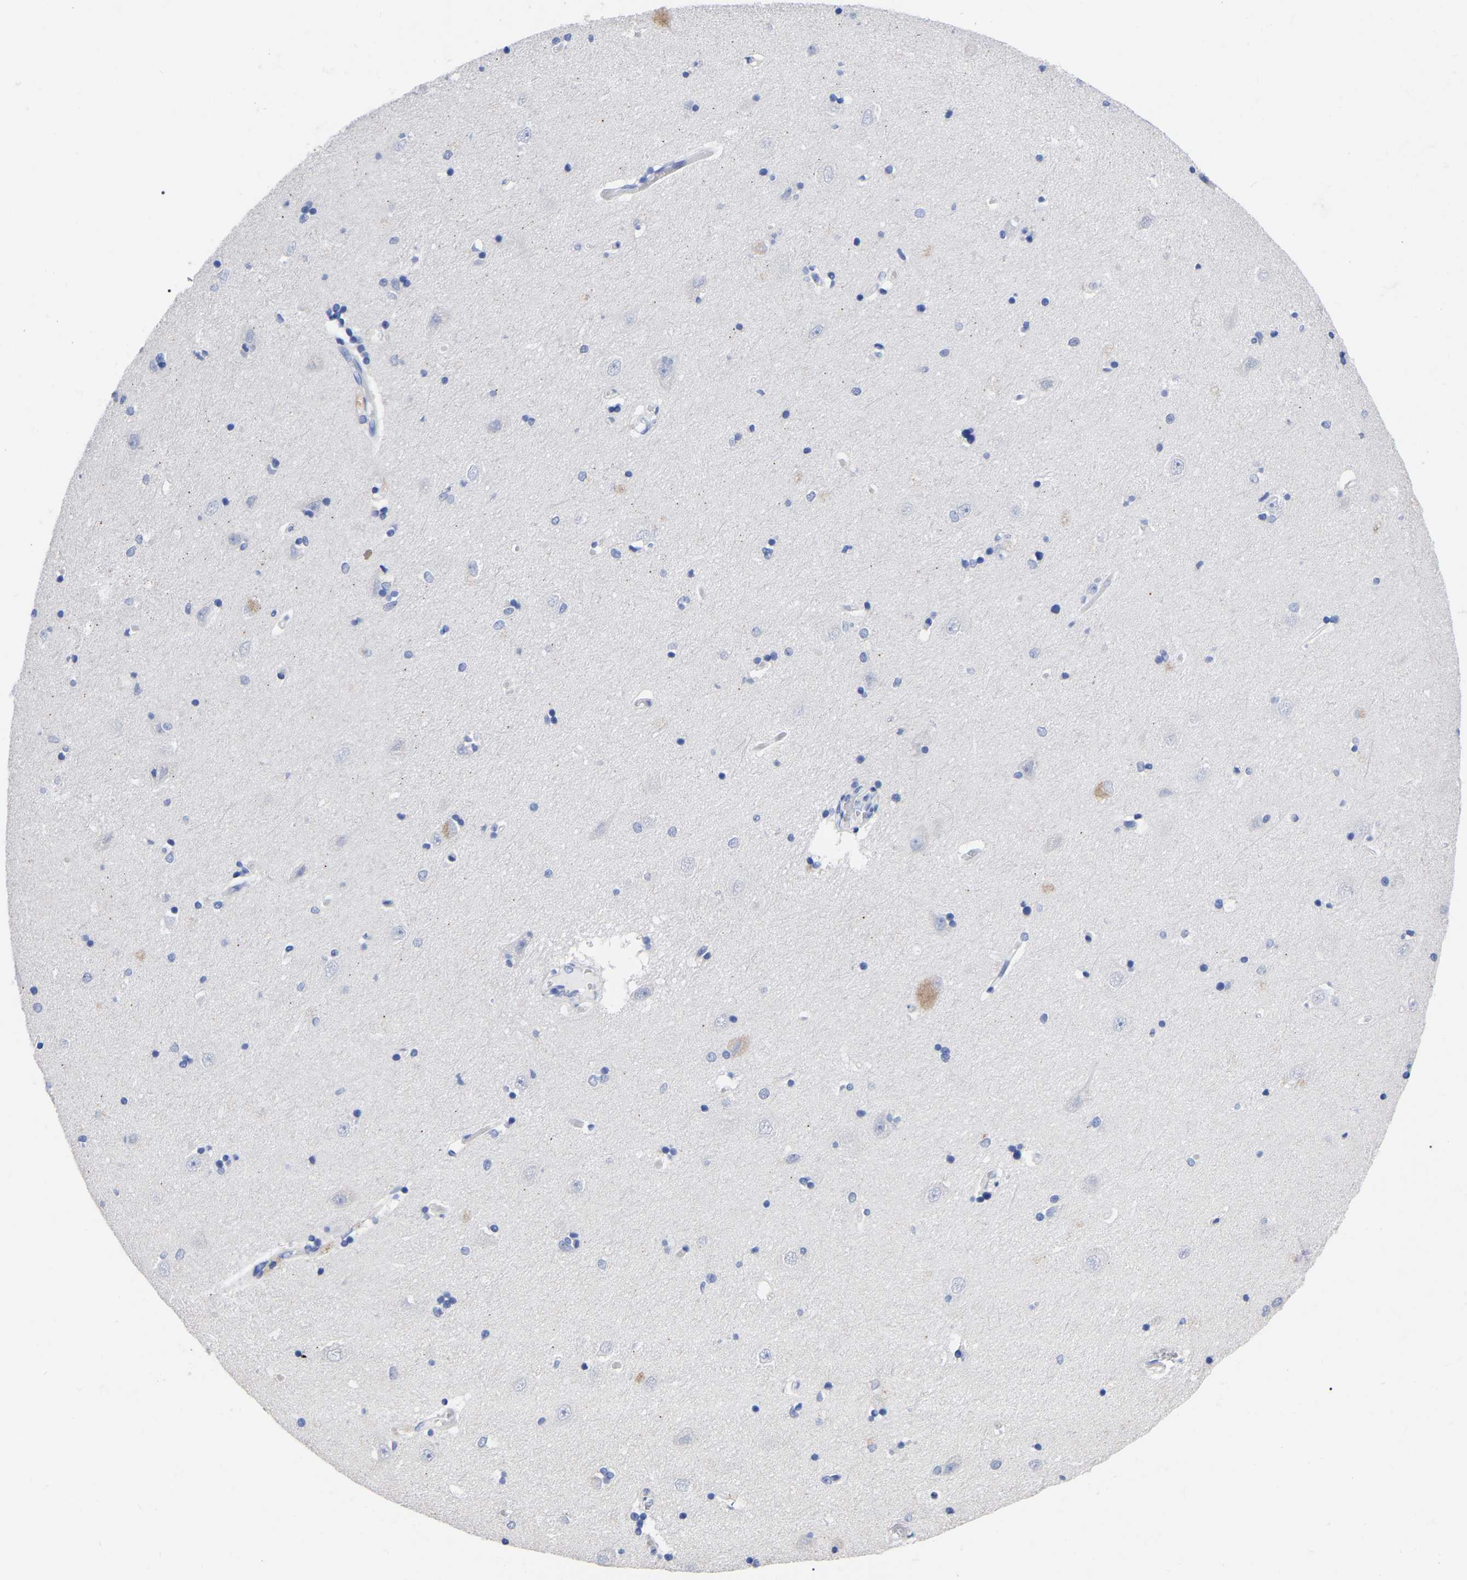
{"staining": {"intensity": "negative", "quantity": "none", "location": "none"}, "tissue": "hippocampus", "cell_type": "Glial cells", "image_type": "normal", "snomed": [{"axis": "morphology", "description": "Normal tissue, NOS"}, {"axis": "topography", "description": "Hippocampus"}], "caption": "Image shows no significant protein positivity in glial cells of normal hippocampus. (Immunohistochemistry, brightfield microscopy, high magnification).", "gene": "ANXA13", "patient": {"sex": "male", "age": 45}}